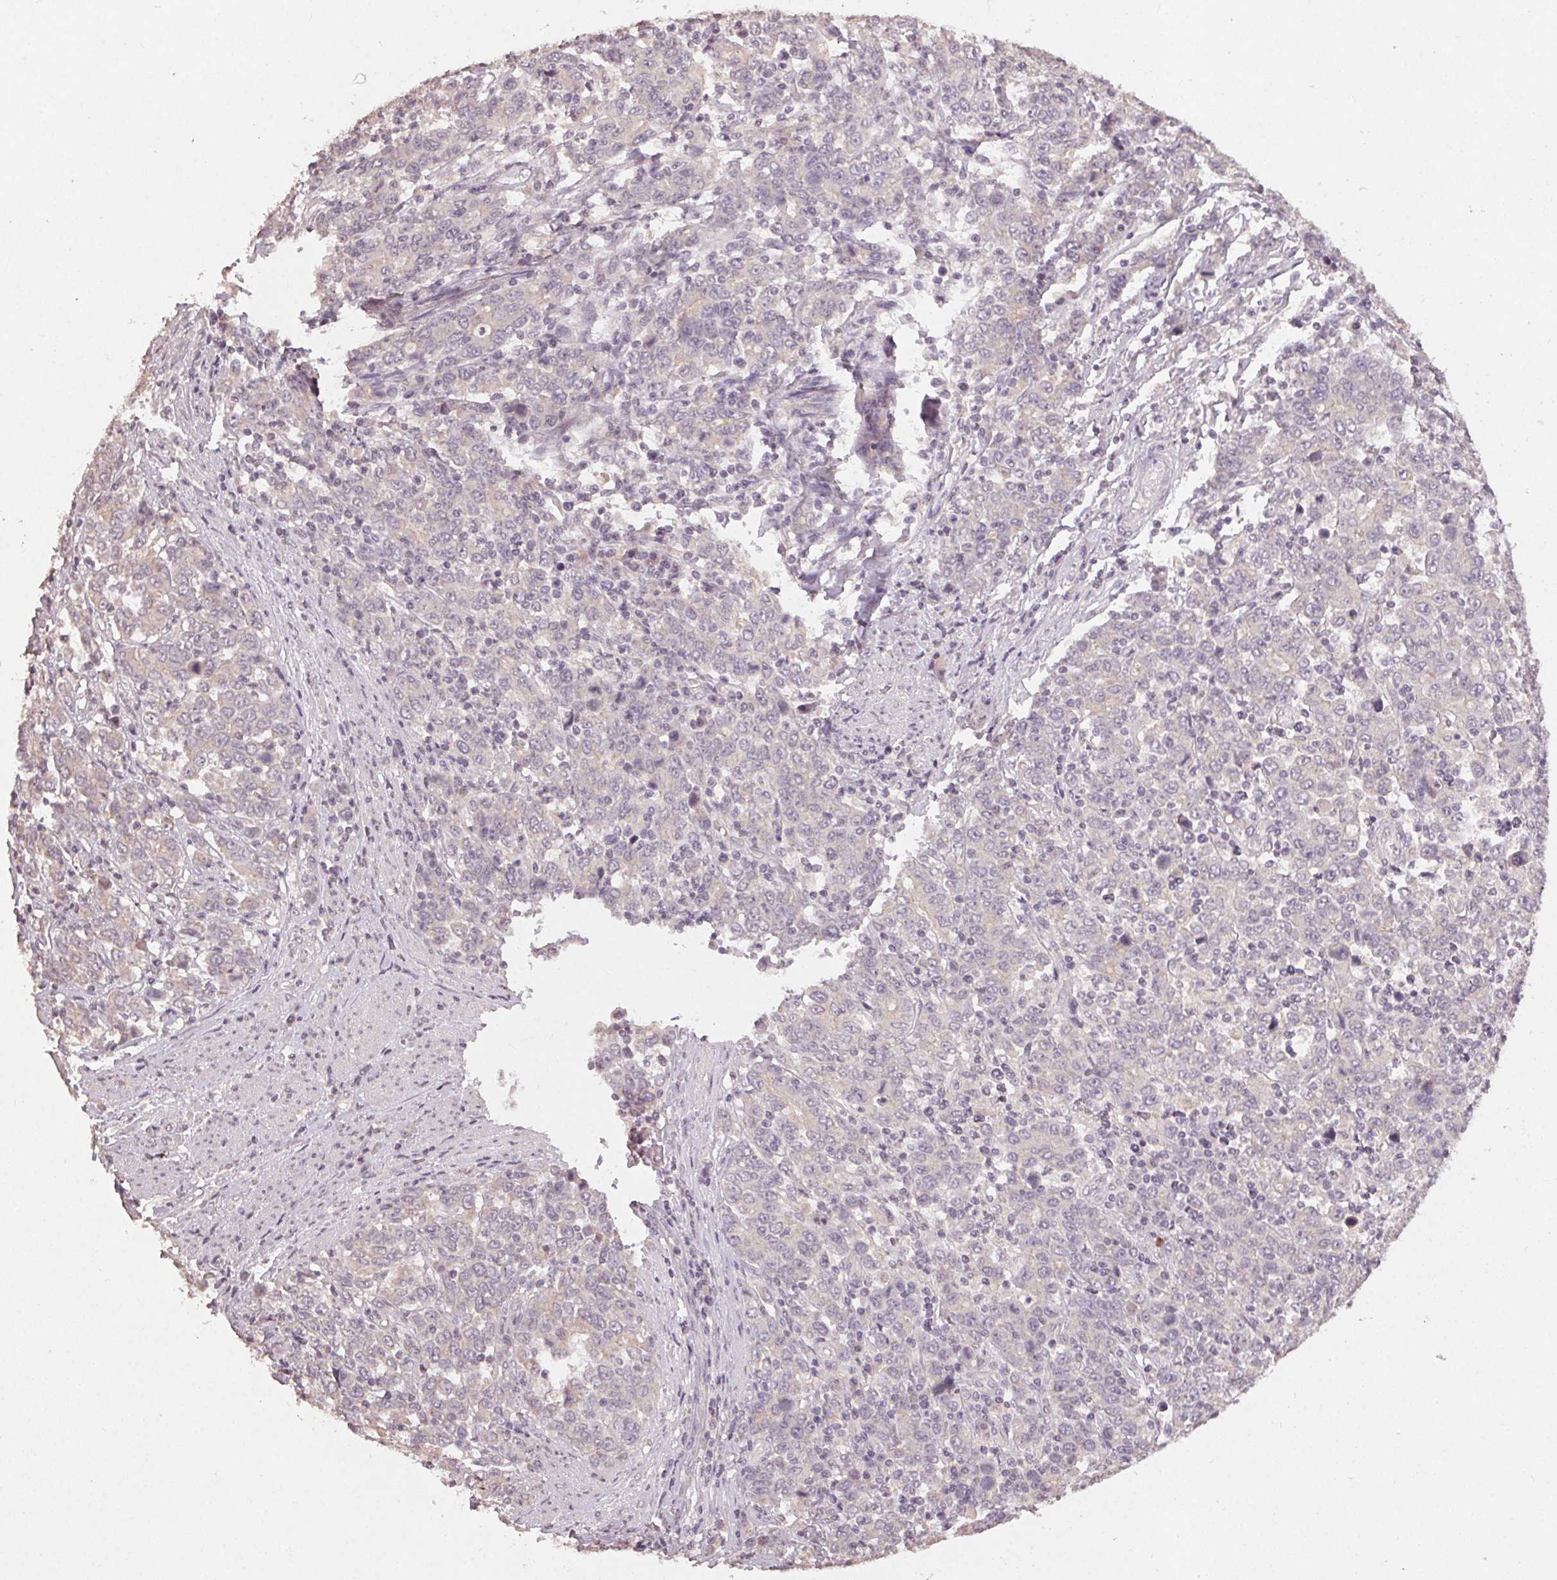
{"staining": {"intensity": "negative", "quantity": "none", "location": "none"}, "tissue": "stomach cancer", "cell_type": "Tumor cells", "image_type": "cancer", "snomed": [{"axis": "morphology", "description": "Adenocarcinoma, NOS"}, {"axis": "topography", "description": "Stomach, upper"}], "caption": "Adenocarcinoma (stomach) stained for a protein using immunohistochemistry demonstrates no expression tumor cells.", "gene": "KLRC3", "patient": {"sex": "male", "age": 69}}